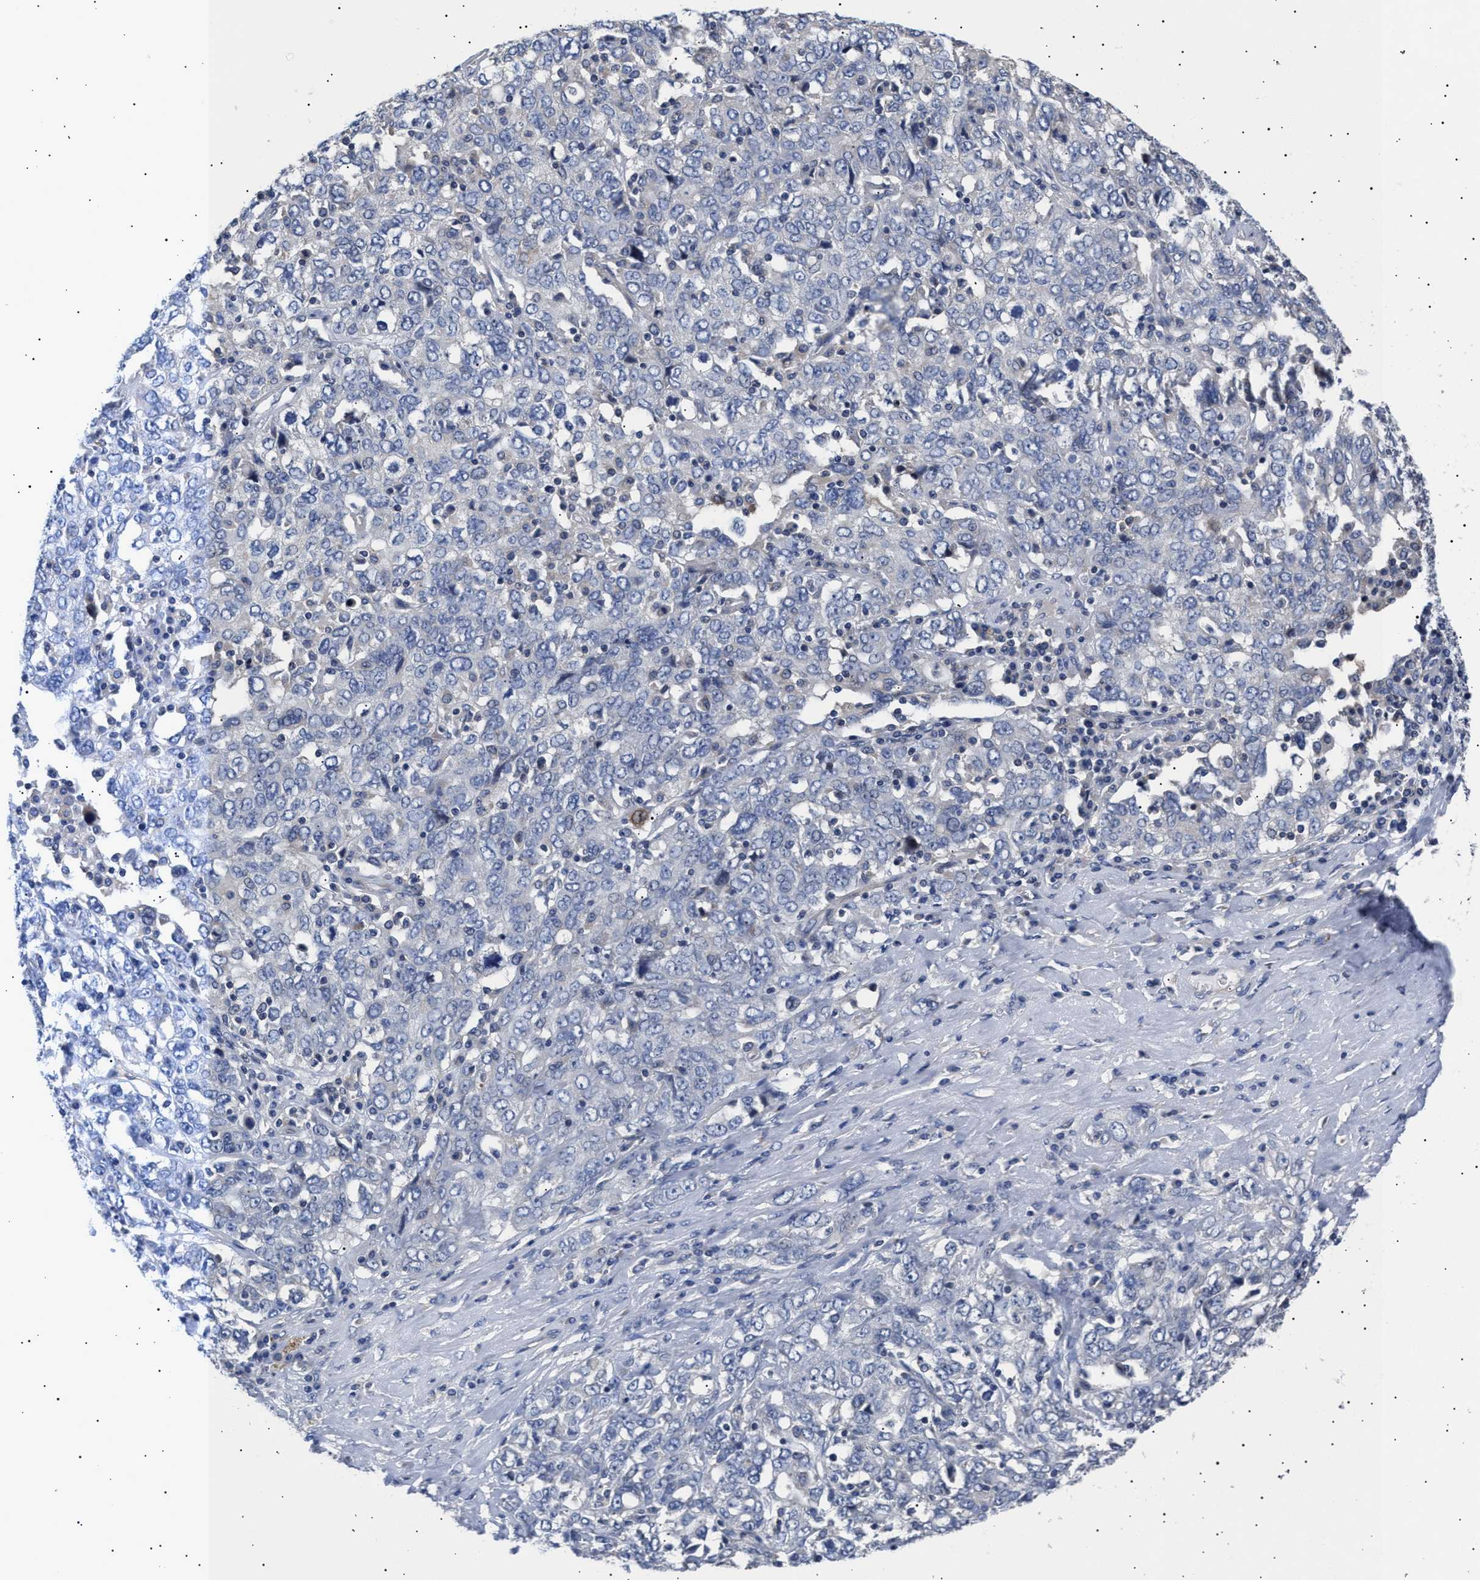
{"staining": {"intensity": "negative", "quantity": "none", "location": "none"}, "tissue": "ovarian cancer", "cell_type": "Tumor cells", "image_type": "cancer", "snomed": [{"axis": "morphology", "description": "Carcinoma, endometroid"}, {"axis": "topography", "description": "Ovary"}], "caption": "Human ovarian endometroid carcinoma stained for a protein using immunohistochemistry exhibits no expression in tumor cells.", "gene": "HEMGN", "patient": {"sex": "female", "age": 62}}